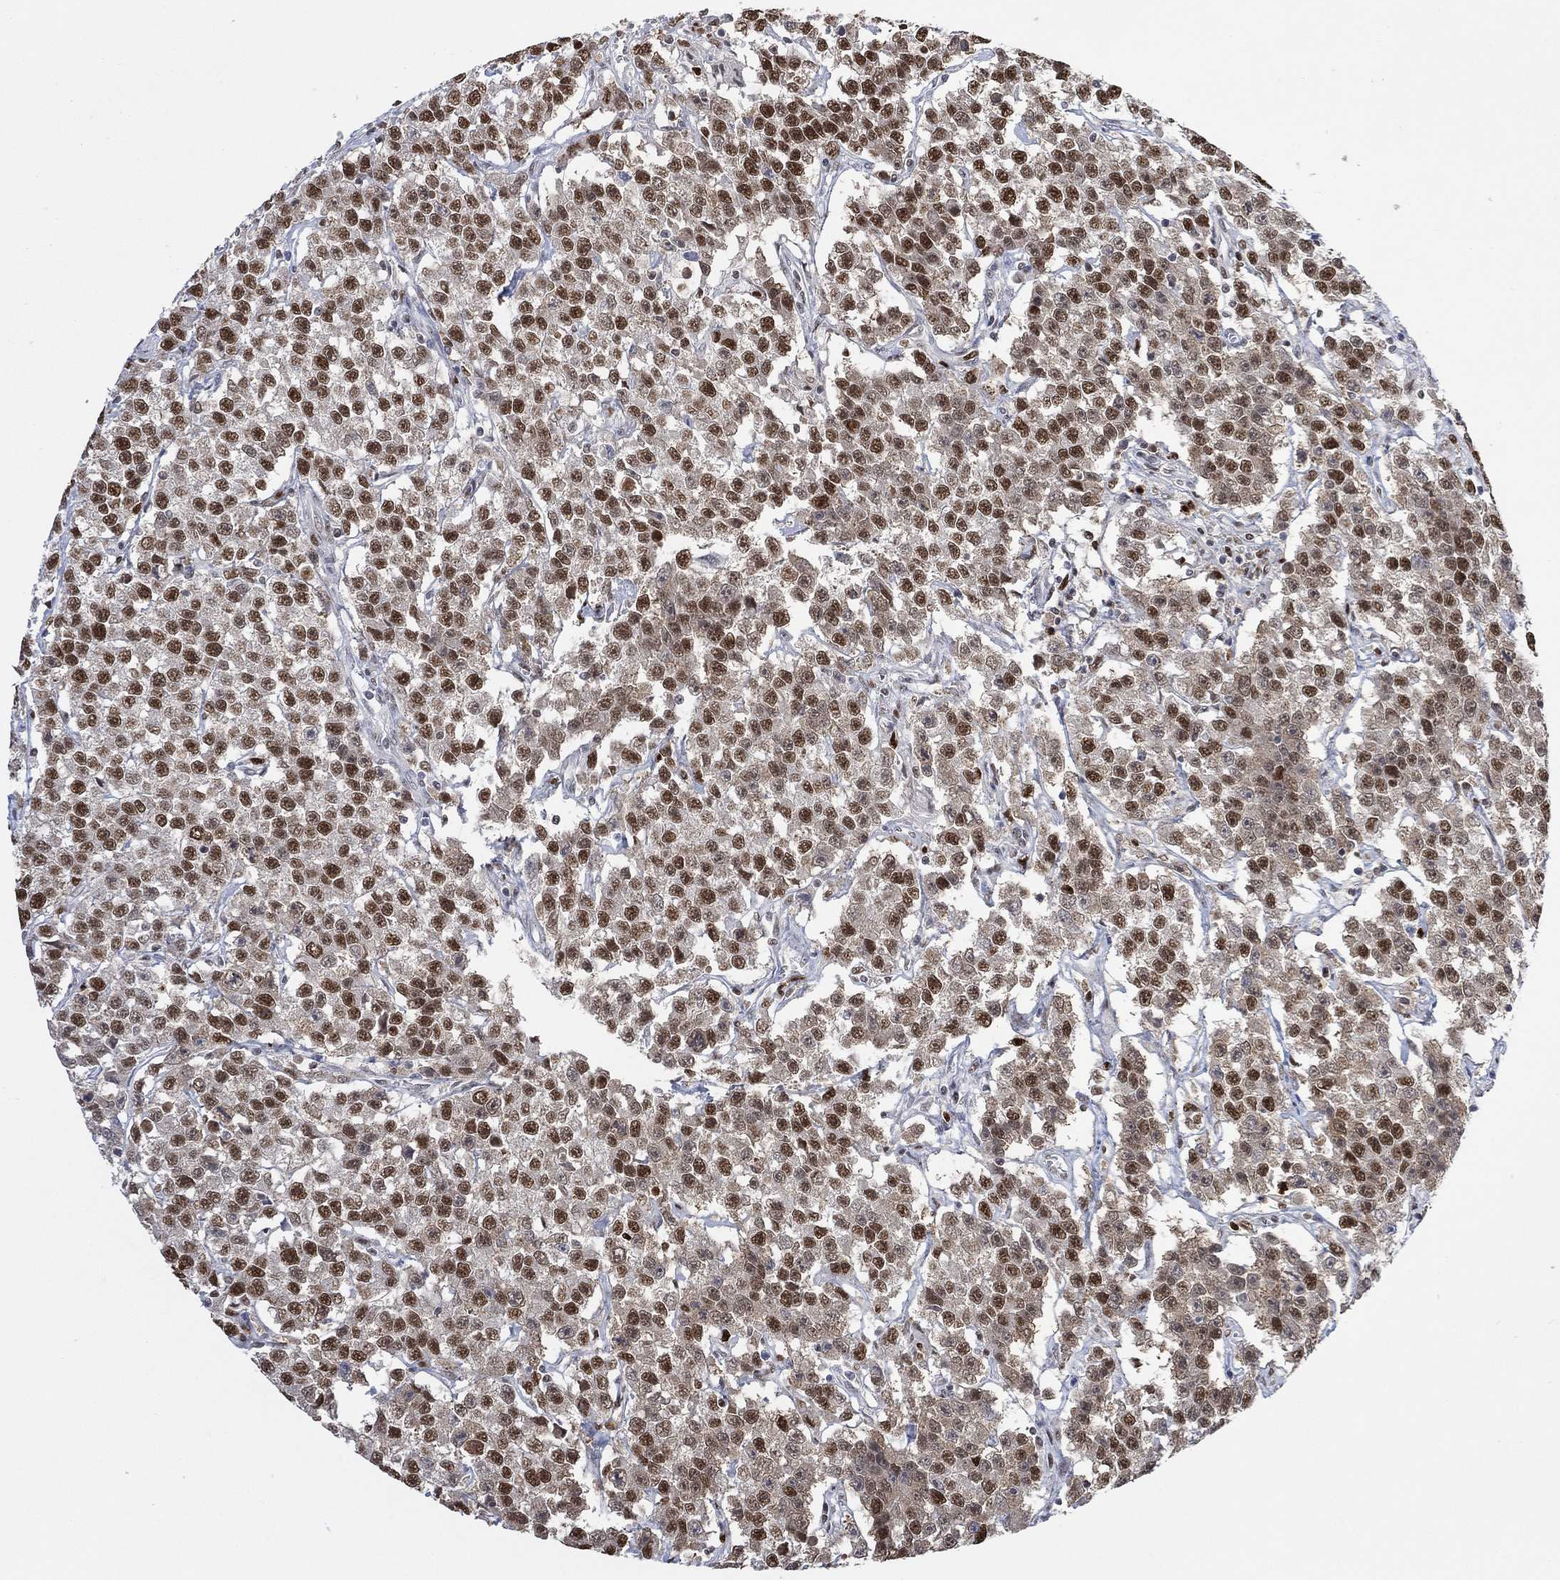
{"staining": {"intensity": "strong", "quantity": ">75%", "location": "nuclear"}, "tissue": "testis cancer", "cell_type": "Tumor cells", "image_type": "cancer", "snomed": [{"axis": "morphology", "description": "Seminoma, NOS"}, {"axis": "topography", "description": "Testis"}], "caption": "Protein staining exhibits strong nuclear expression in about >75% of tumor cells in testis seminoma.", "gene": "RAD54L2", "patient": {"sex": "male", "age": 59}}